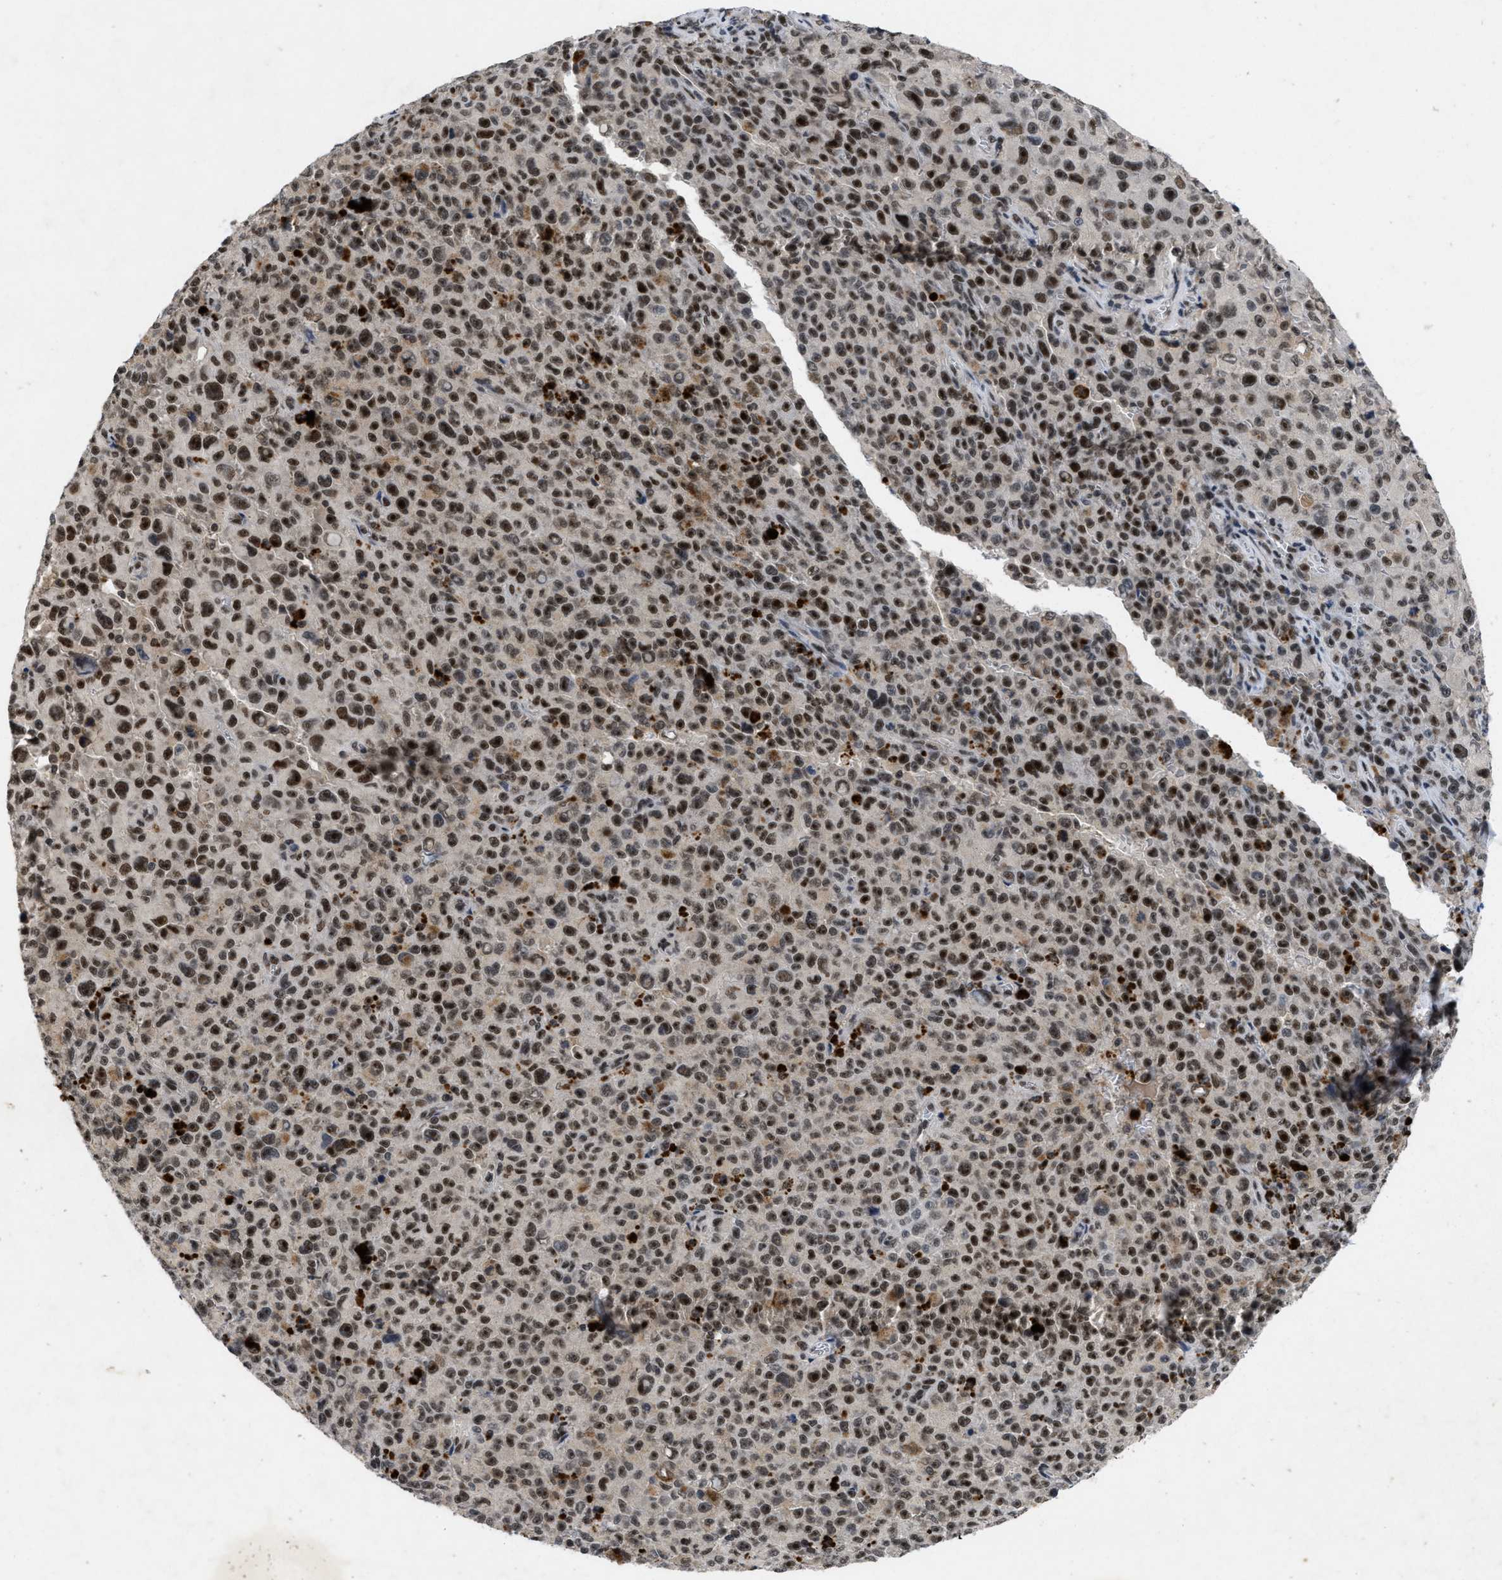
{"staining": {"intensity": "strong", "quantity": "25%-75%", "location": "nuclear"}, "tissue": "melanoma", "cell_type": "Tumor cells", "image_type": "cancer", "snomed": [{"axis": "morphology", "description": "Malignant melanoma, NOS"}, {"axis": "topography", "description": "Skin"}], "caption": "Protein expression analysis of human malignant melanoma reveals strong nuclear positivity in about 25%-75% of tumor cells.", "gene": "ZNF346", "patient": {"sex": "female", "age": 82}}